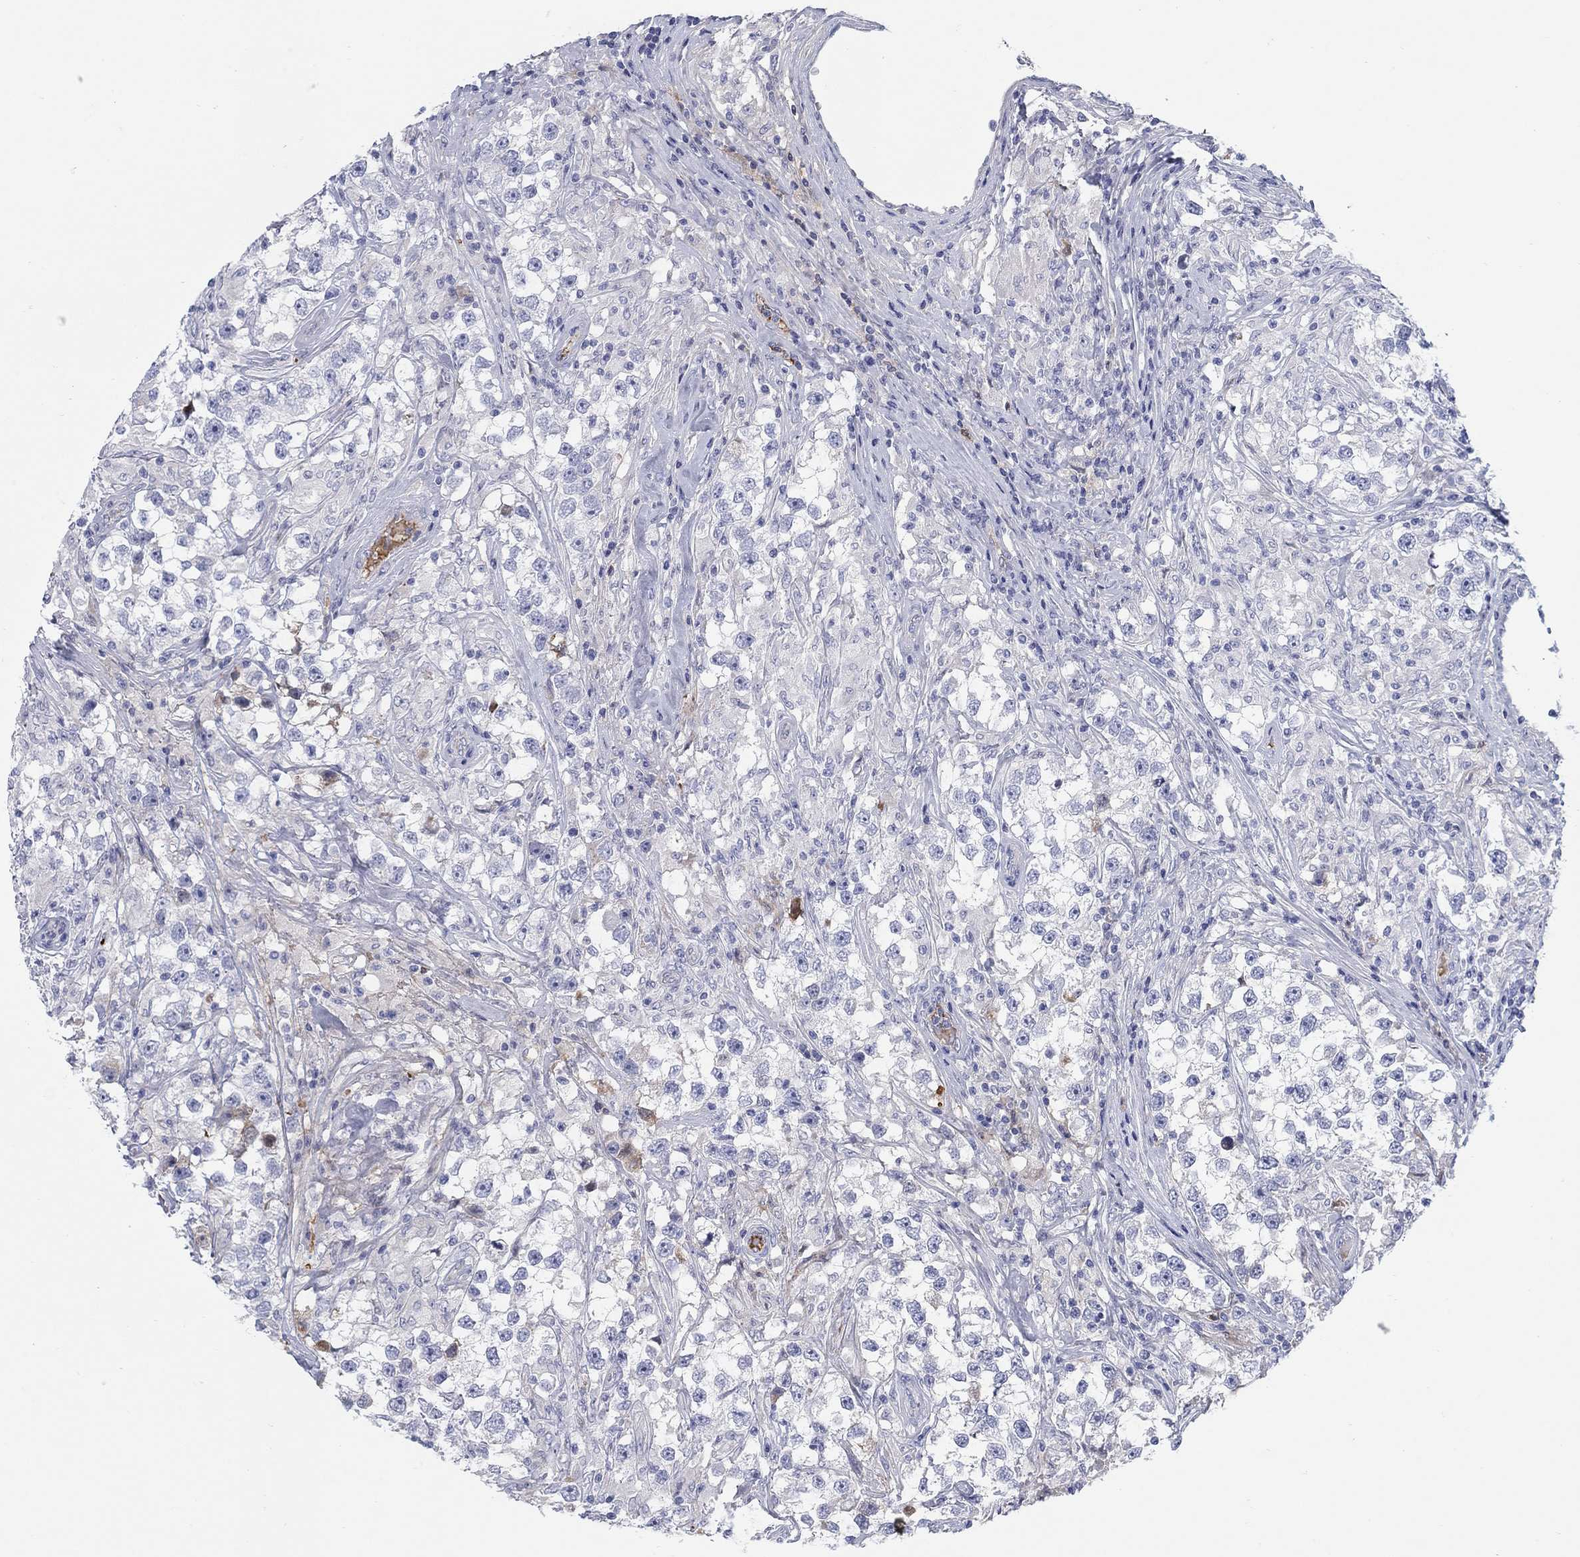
{"staining": {"intensity": "negative", "quantity": "none", "location": "none"}, "tissue": "testis cancer", "cell_type": "Tumor cells", "image_type": "cancer", "snomed": [{"axis": "morphology", "description": "Seminoma, NOS"}, {"axis": "topography", "description": "Testis"}], "caption": "High magnification brightfield microscopy of testis cancer stained with DAB (brown) and counterstained with hematoxylin (blue): tumor cells show no significant staining. (Brightfield microscopy of DAB (3,3'-diaminobenzidine) IHC at high magnification).", "gene": "HEATR4", "patient": {"sex": "male", "age": 46}}